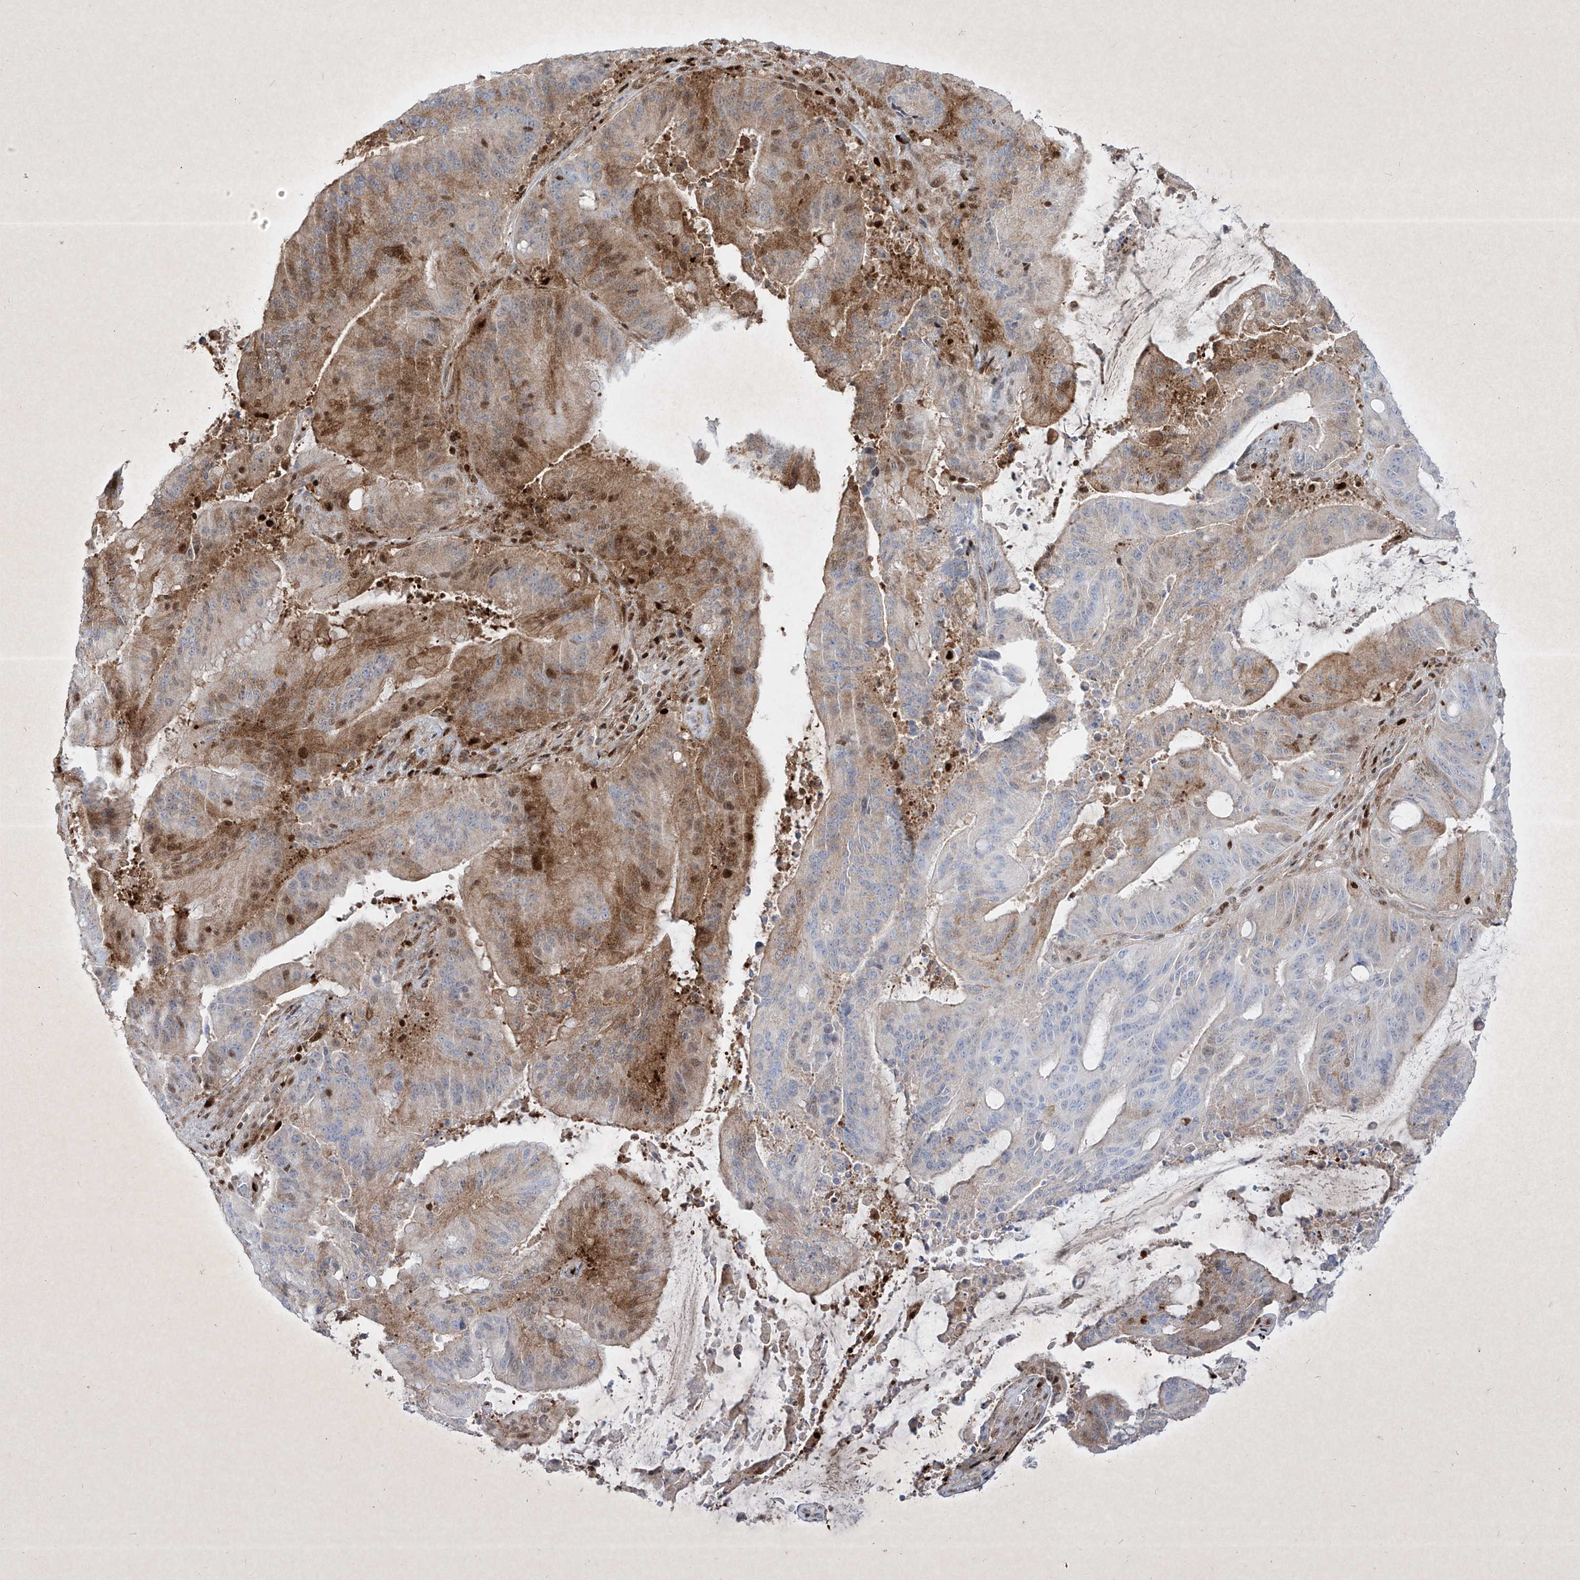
{"staining": {"intensity": "moderate", "quantity": "25%-75%", "location": "cytoplasmic/membranous,nuclear"}, "tissue": "liver cancer", "cell_type": "Tumor cells", "image_type": "cancer", "snomed": [{"axis": "morphology", "description": "Normal tissue, NOS"}, {"axis": "morphology", "description": "Cholangiocarcinoma"}, {"axis": "topography", "description": "Liver"}, {"axis": "topography", "description": "Peripheral nerve tissue"}], "caption": "A medium amount of moderate cytoplasmic/membranous and nuclear positivity is present in approximately 25%-75% of tumor cells in cholangiocarcinoma (liver) tissue. The protein is stained brown, and the nuclei are stained in blue (DAB (3,3'-diaminobenzidine) IHC with brightfield microscopy, high magnification).", "gene": "PSMB10", "patient": {"sex": "female", "age": 73}}